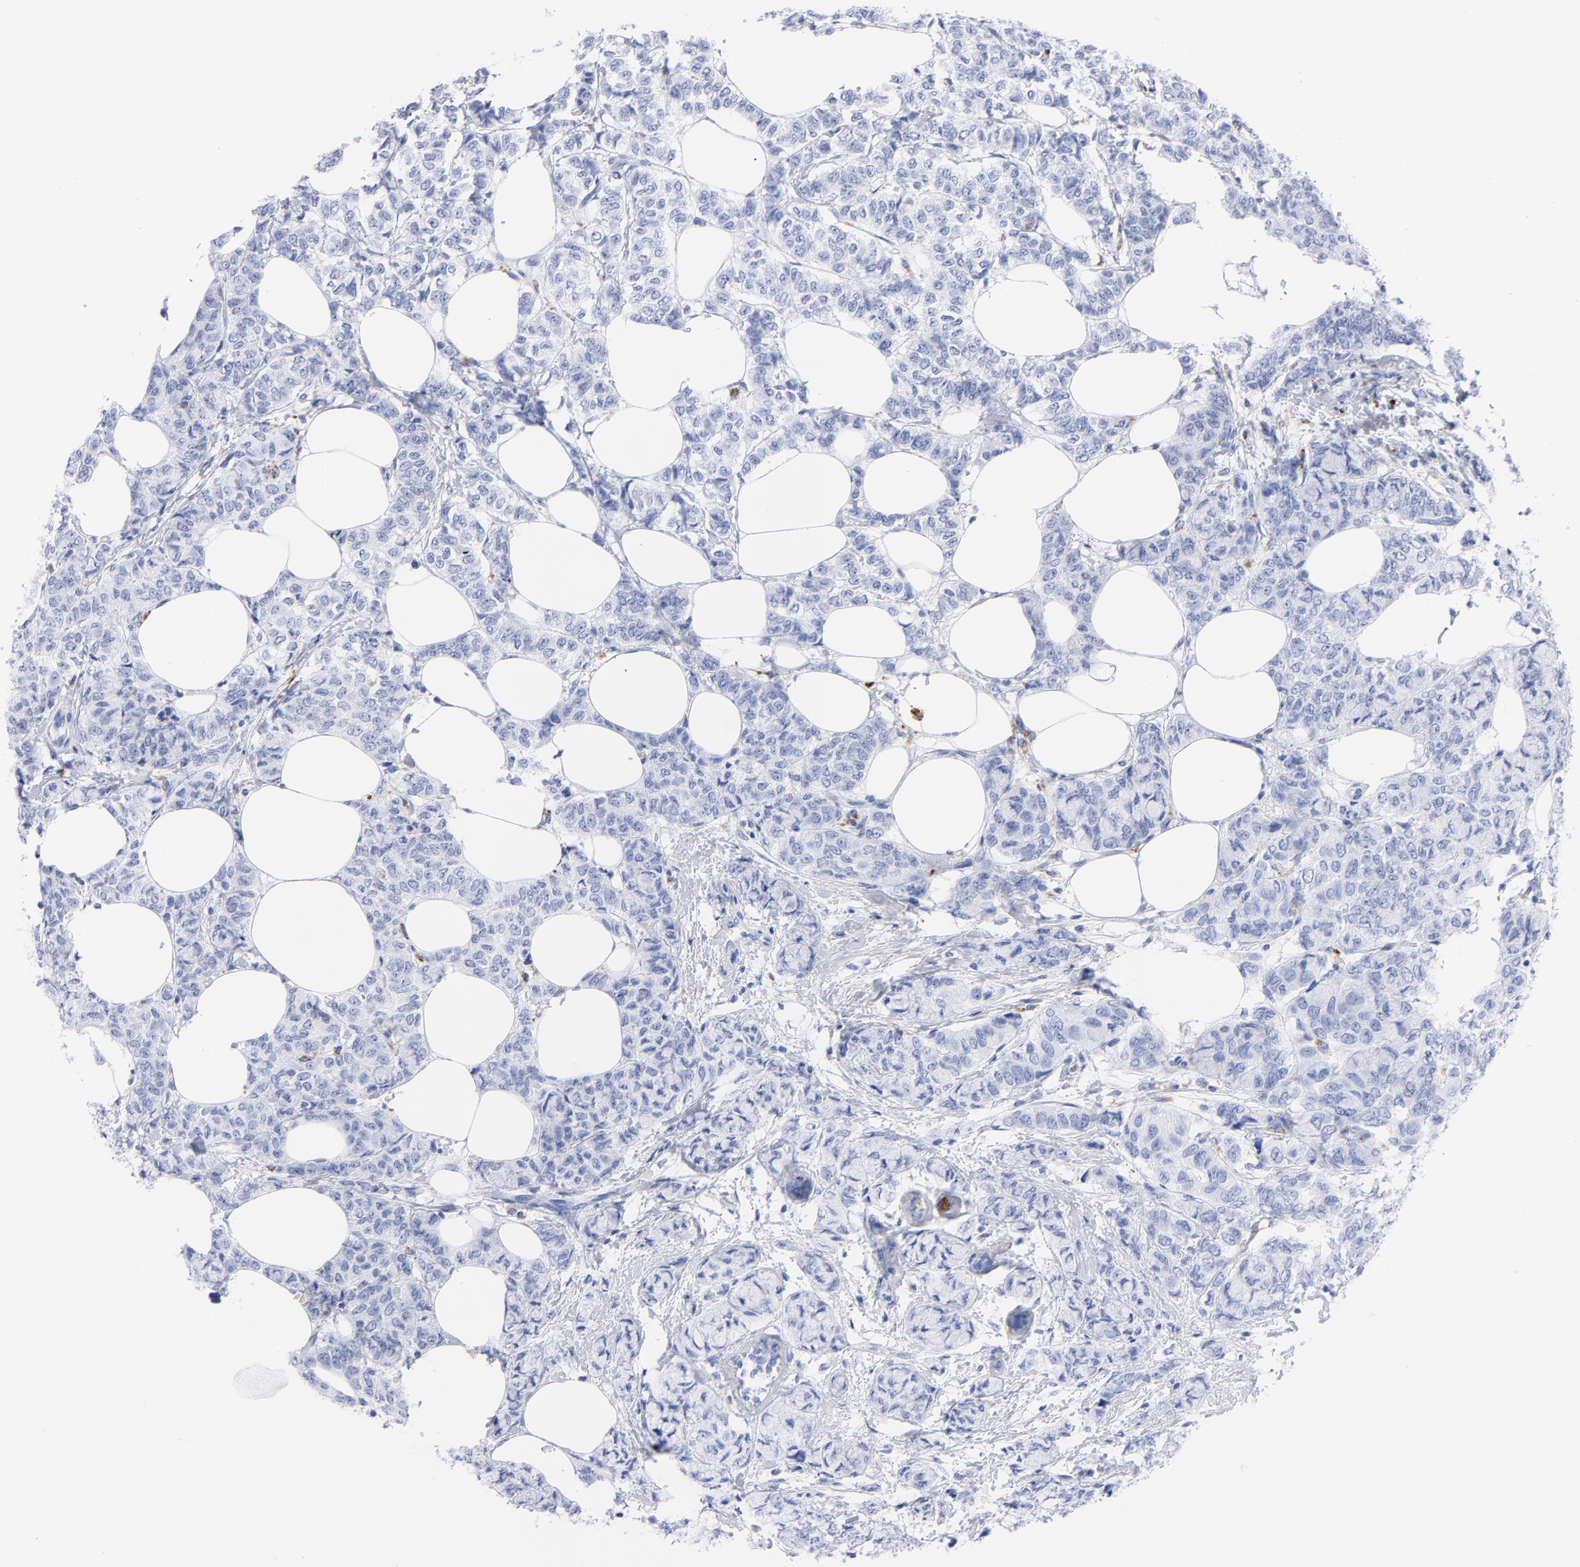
{"staining": {"intensity": "negative", "quantity": "none", "location": "none"}, "tissue": "breast cancer", "cell_type": "Tumor cells", "image_type": "cancer", "snomed": [{"axis": "morphology", "description": "Lobular carcinoma"}, {"axis": "topography", "description": "Breast"}], "caption": "Immunohistochemistry (IHC) of breast cancer demonstrates no expression in tumor cells. (DAB (3,3'-diaminobenzidine) immunohistochemistry, high magnification).", "gene": "CPVL", "patient": {"sex": "female", "age": 60}}